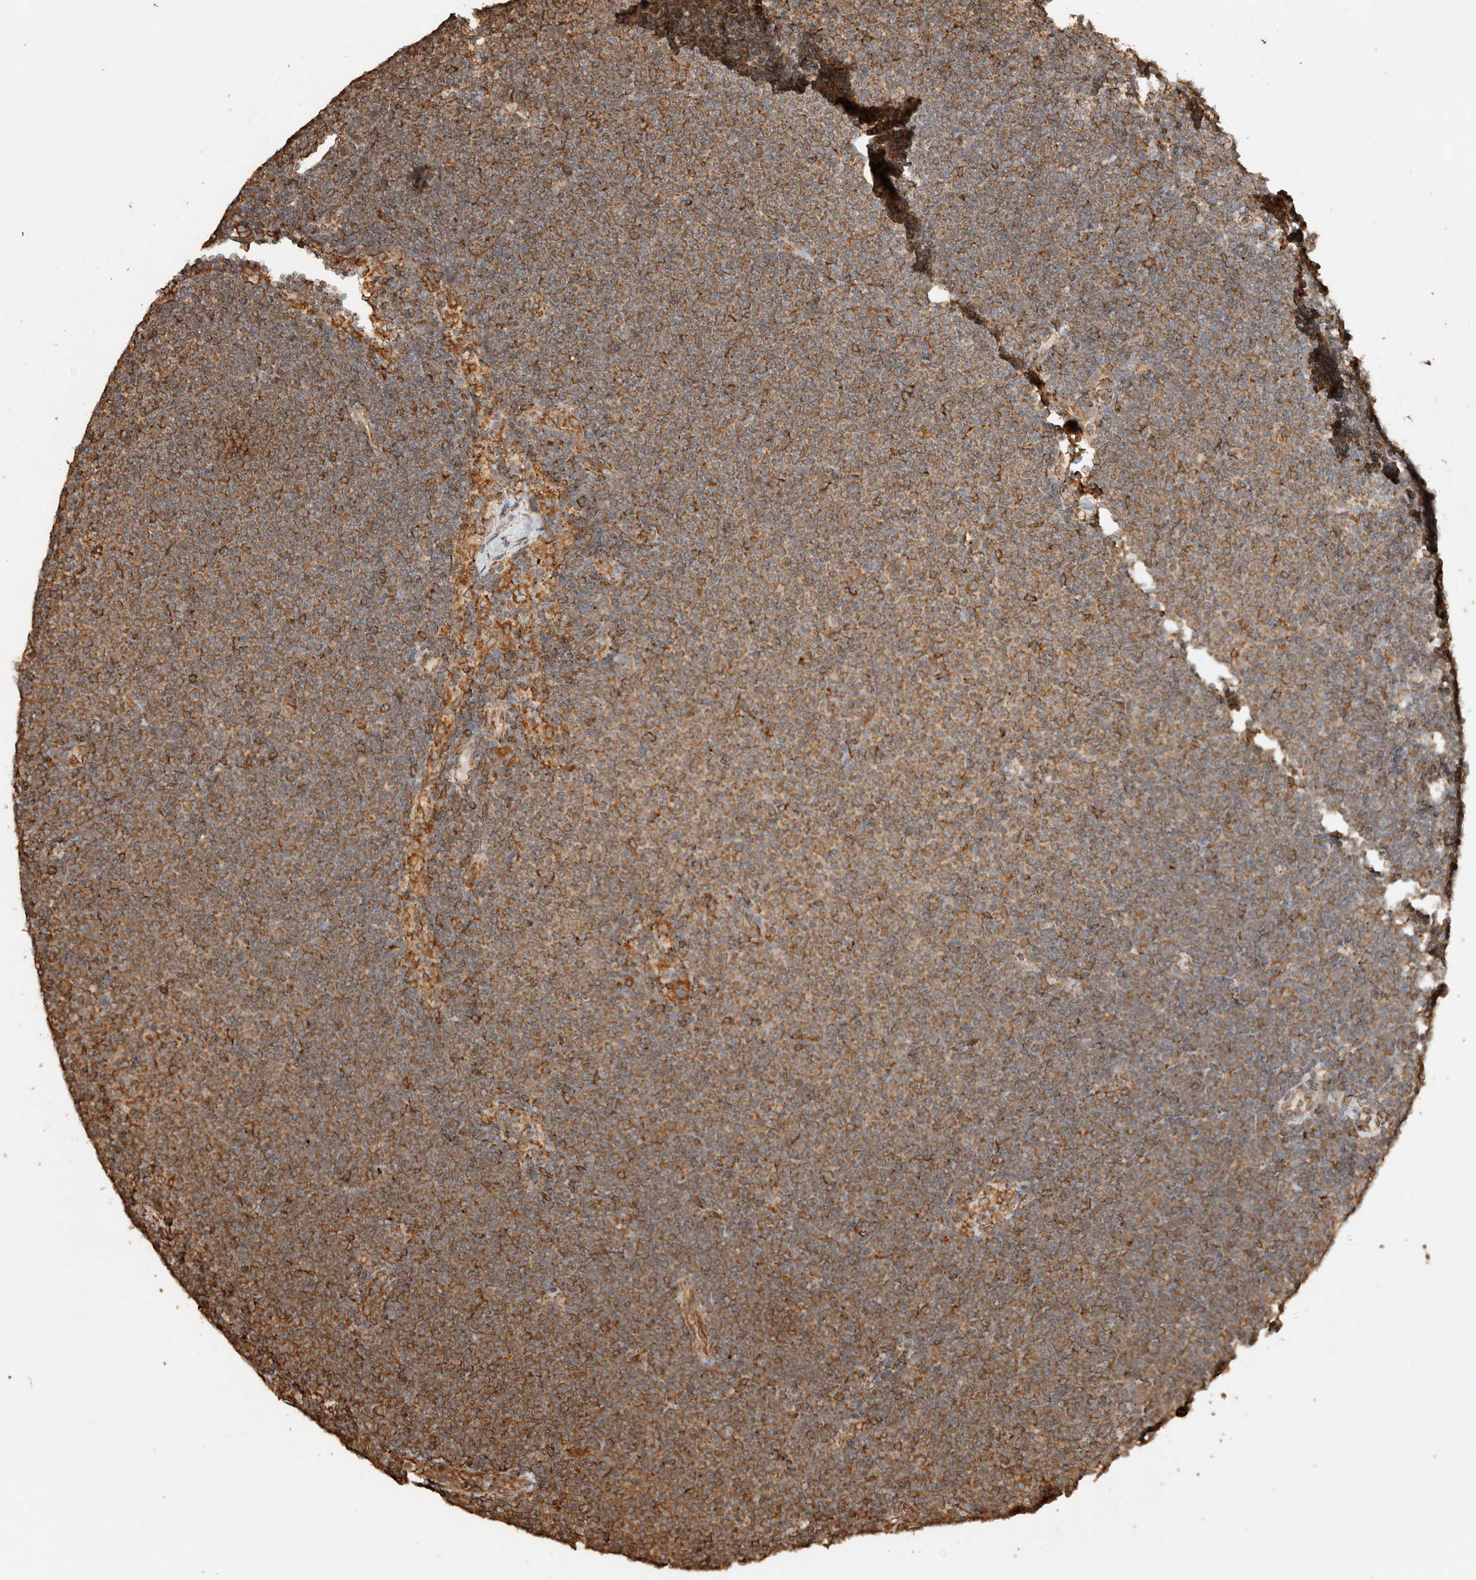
{"staining": {"intensity": "moderate", "quantity": ">75%", "location": "cytoplasmic/membranous"}, "tissue": "lymphoma", "cell_type": "Tumor cells", "image_type": "cancer", "snomed": [{"axis": "morphology", "description": "Malignant lymphoma, non-Hodgkin's type, Low grade"}, {"axis": "topography", "description": "Lymph node"}], "caption": "Immunohistochemistry (IHC) photomicrograph of lymphoma stained for a protein (brown), which displays medium levels of moderate cytoplasmic/membranous positivity in approximately >75% of tumor cells.", "gene": "ERAP1", "patient": {"sex": "female", "age": 53}}